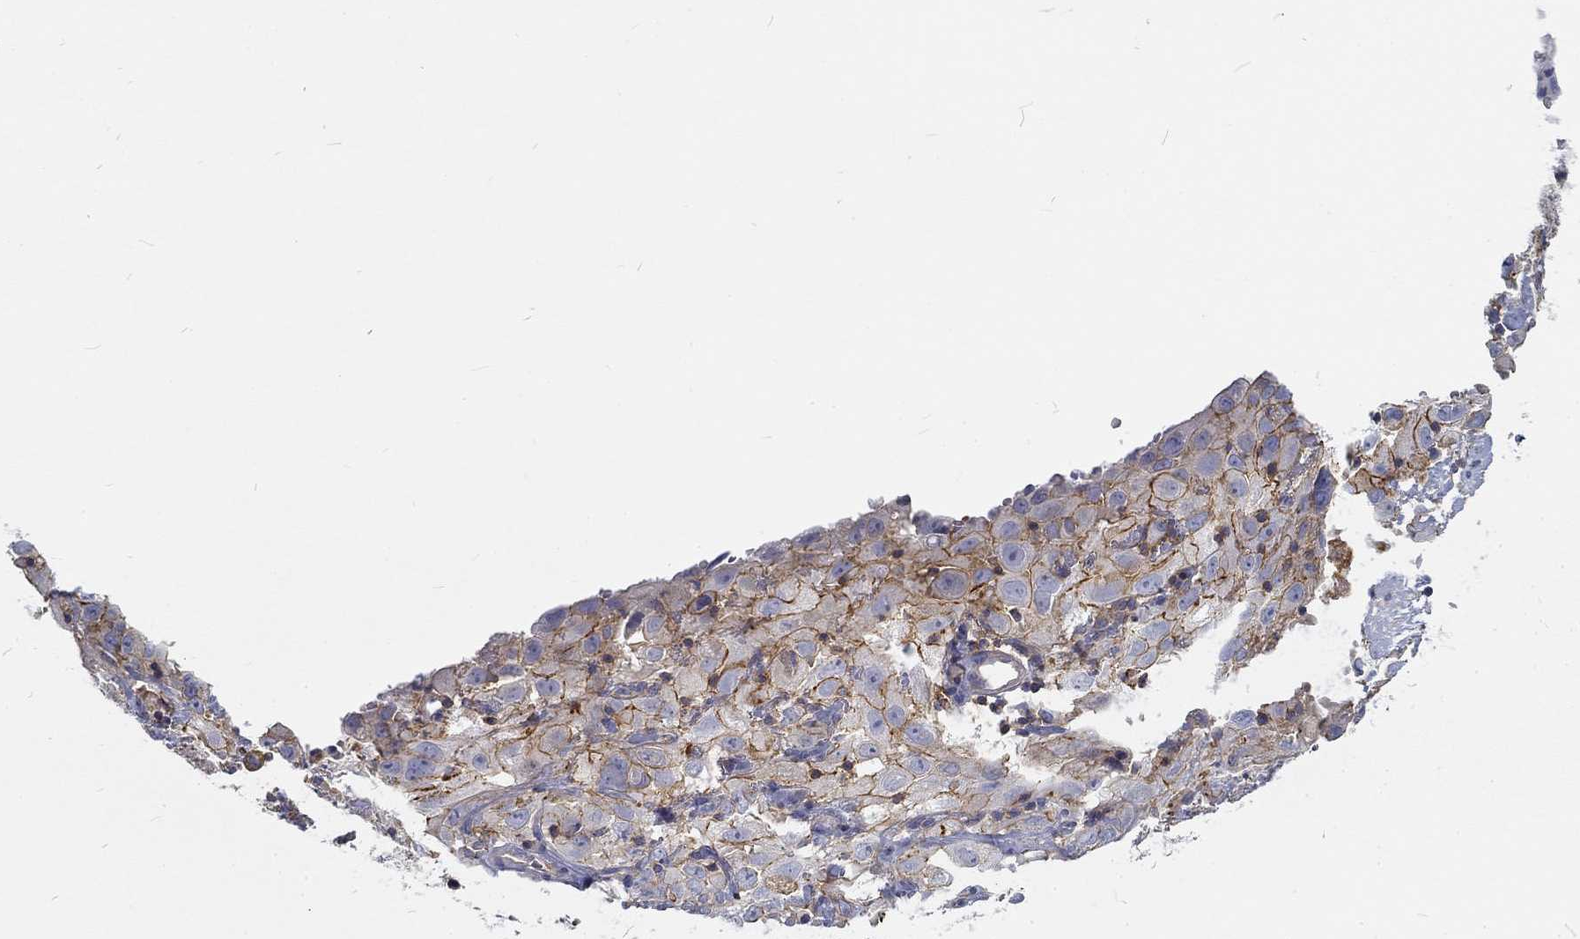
{"staining": {"intensity": "moderate", "quantity": ">75%", "location": "cytoplasmic/membranous"}, "tissue": "cervical cancer", "cell_type": "Tumor cells", "image_type": "cancer", "snomed": [{"axis": "morphology", "description": "Squamous cell carcinoma, NOS"}, {"axis": "topography", "description": "Cervix"}], "caption": "Cervical cancer stained for a protein displays moderate cytoplasmic/membranous positivity in tumor cells.", "gene": "MTMR11", "patient": {"sex": "female", "age": 32}}